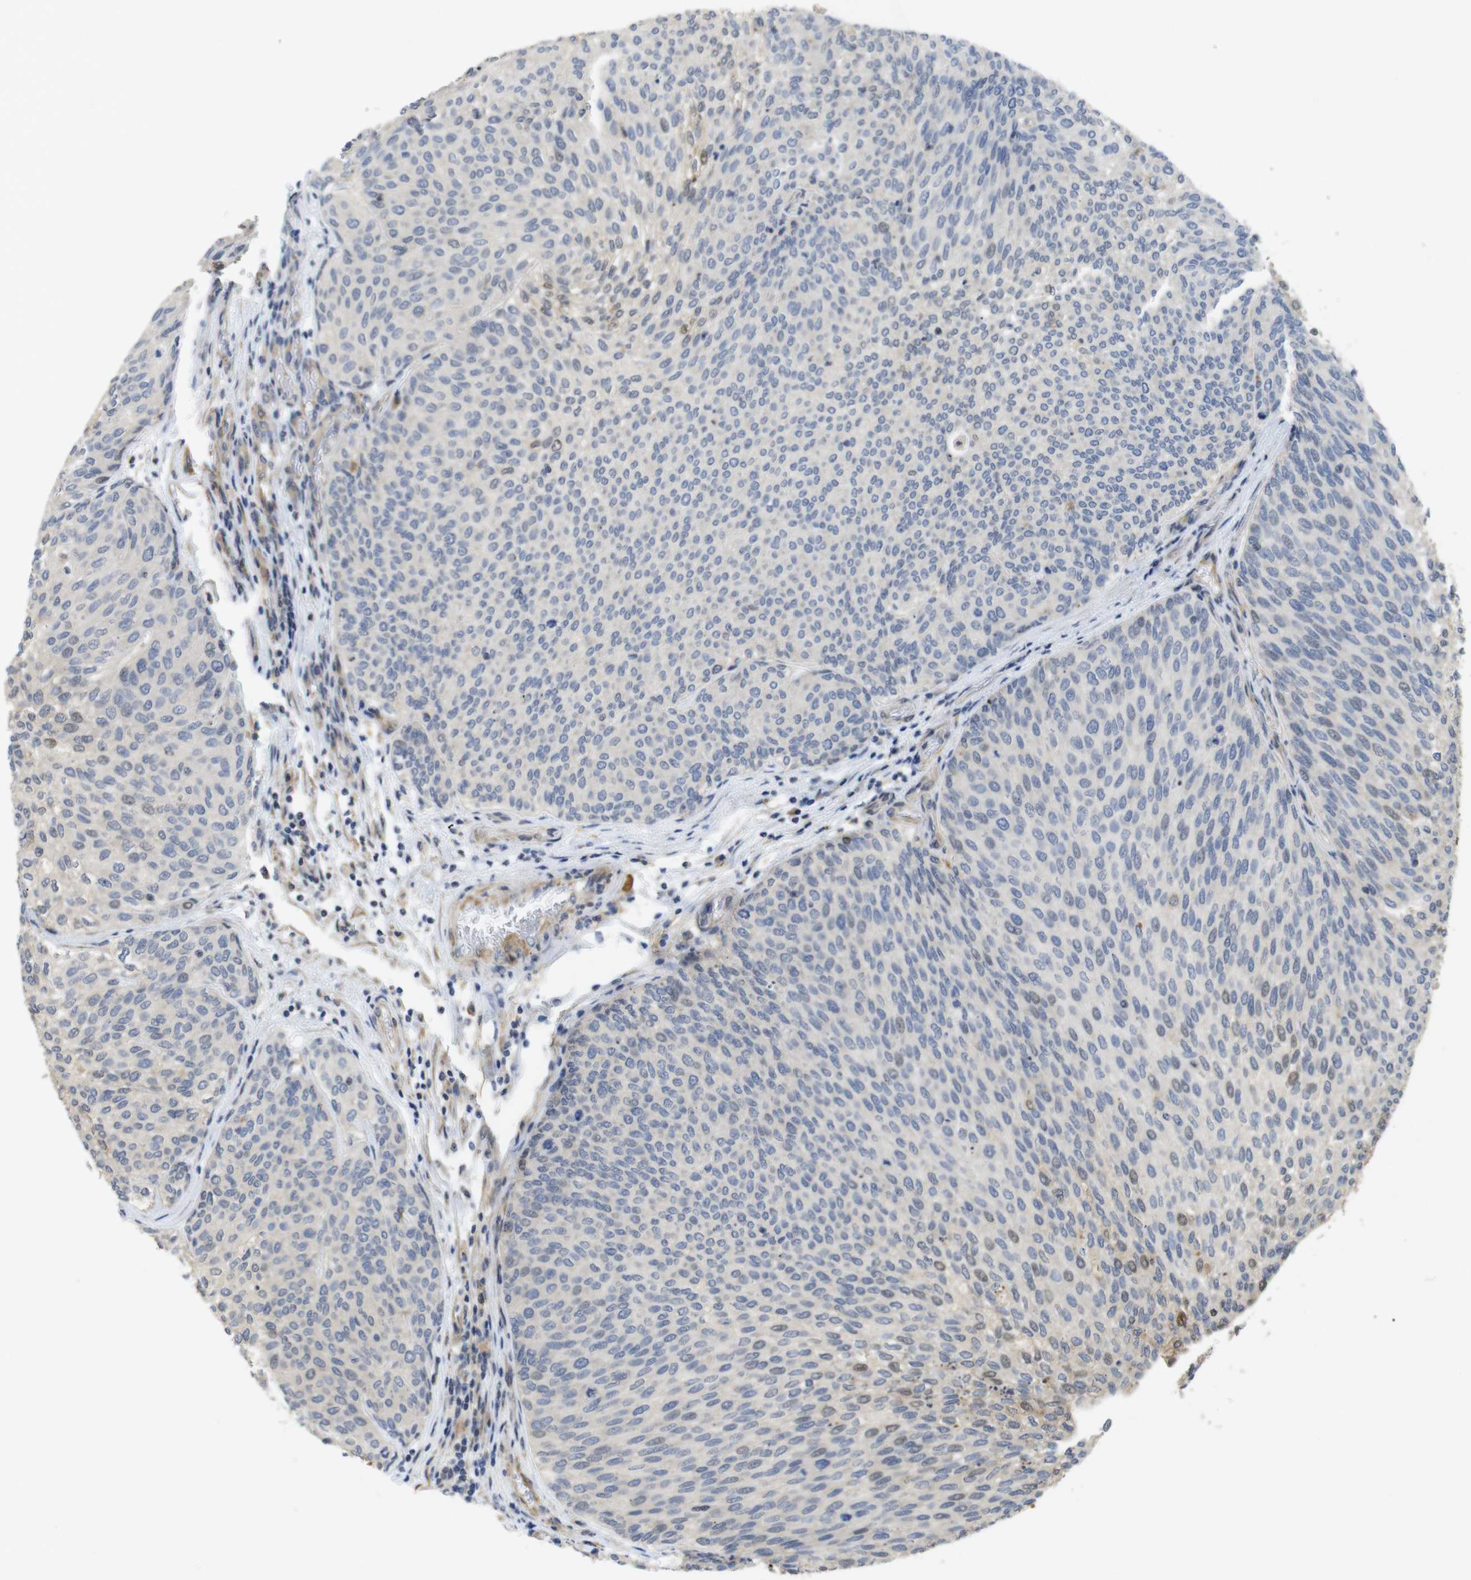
{"staining": {"intensity": "moderate", "quantity": "<25%", "location": "cytoplasmic/membranous,nuclear"}, "tissue": "urothelial cancer", "cell_type": "Tumor cells", "image_type": "cancer", "snomed": [{"axis": "morphology", "description": "Urothelial carcinoma, Low grade"}, {"axis": "topography", "description": "Urinary bladder"}], "caption": "Low-grade urothelial carcinoma stained for a protein displays moderate cytoplasmic/membranous and nuclear positivity in tumor cells.", "gene": "FNTA", "patient": {"sex": "female", "age": 79}}